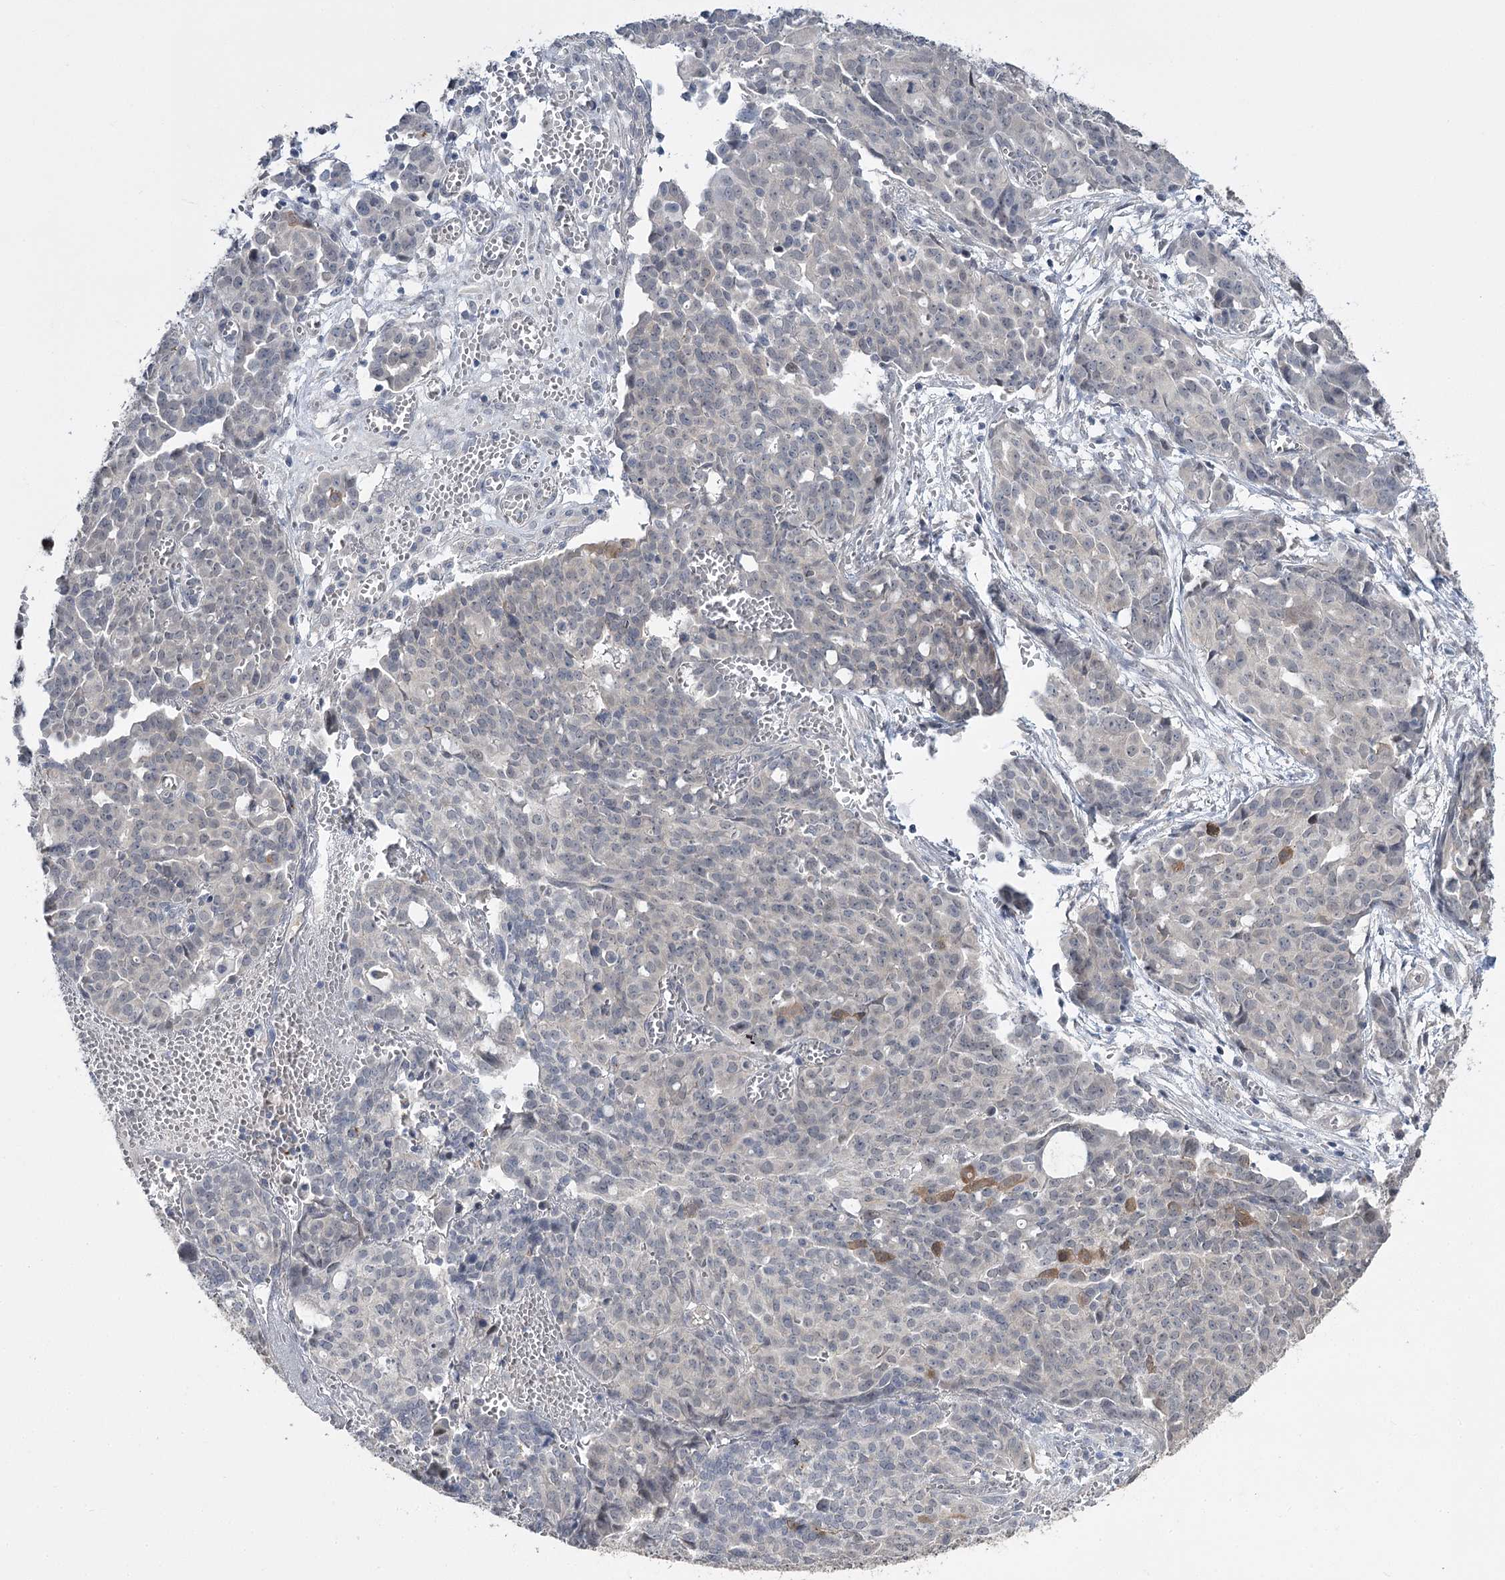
{"staining": {"intensity": "moderate", "quantity": "<25%", "location": "cytoplasmic/membranous"}, "tissue": "ovarian cancer", "cell_type": "Tumor cells", "image_type": "cancer", "snomed": [{"axis": "morphology", "description": "Cystadenocarcinoma, serous, NOS"}, {"axis": "topography", "description": "Soft tissue"}, {"axis": "topography", "description": "Ovary"}], "caption": "Ovarian serous cystadenocarcinoma stained with DAB immunohistochemistry (IHC) shows low levels of moderate cytoplasmic/membranous staining in approximately <25% of tumor cells.", "gene": "PHYHIPL", "patient": {"sex": "female", "age": 57}}